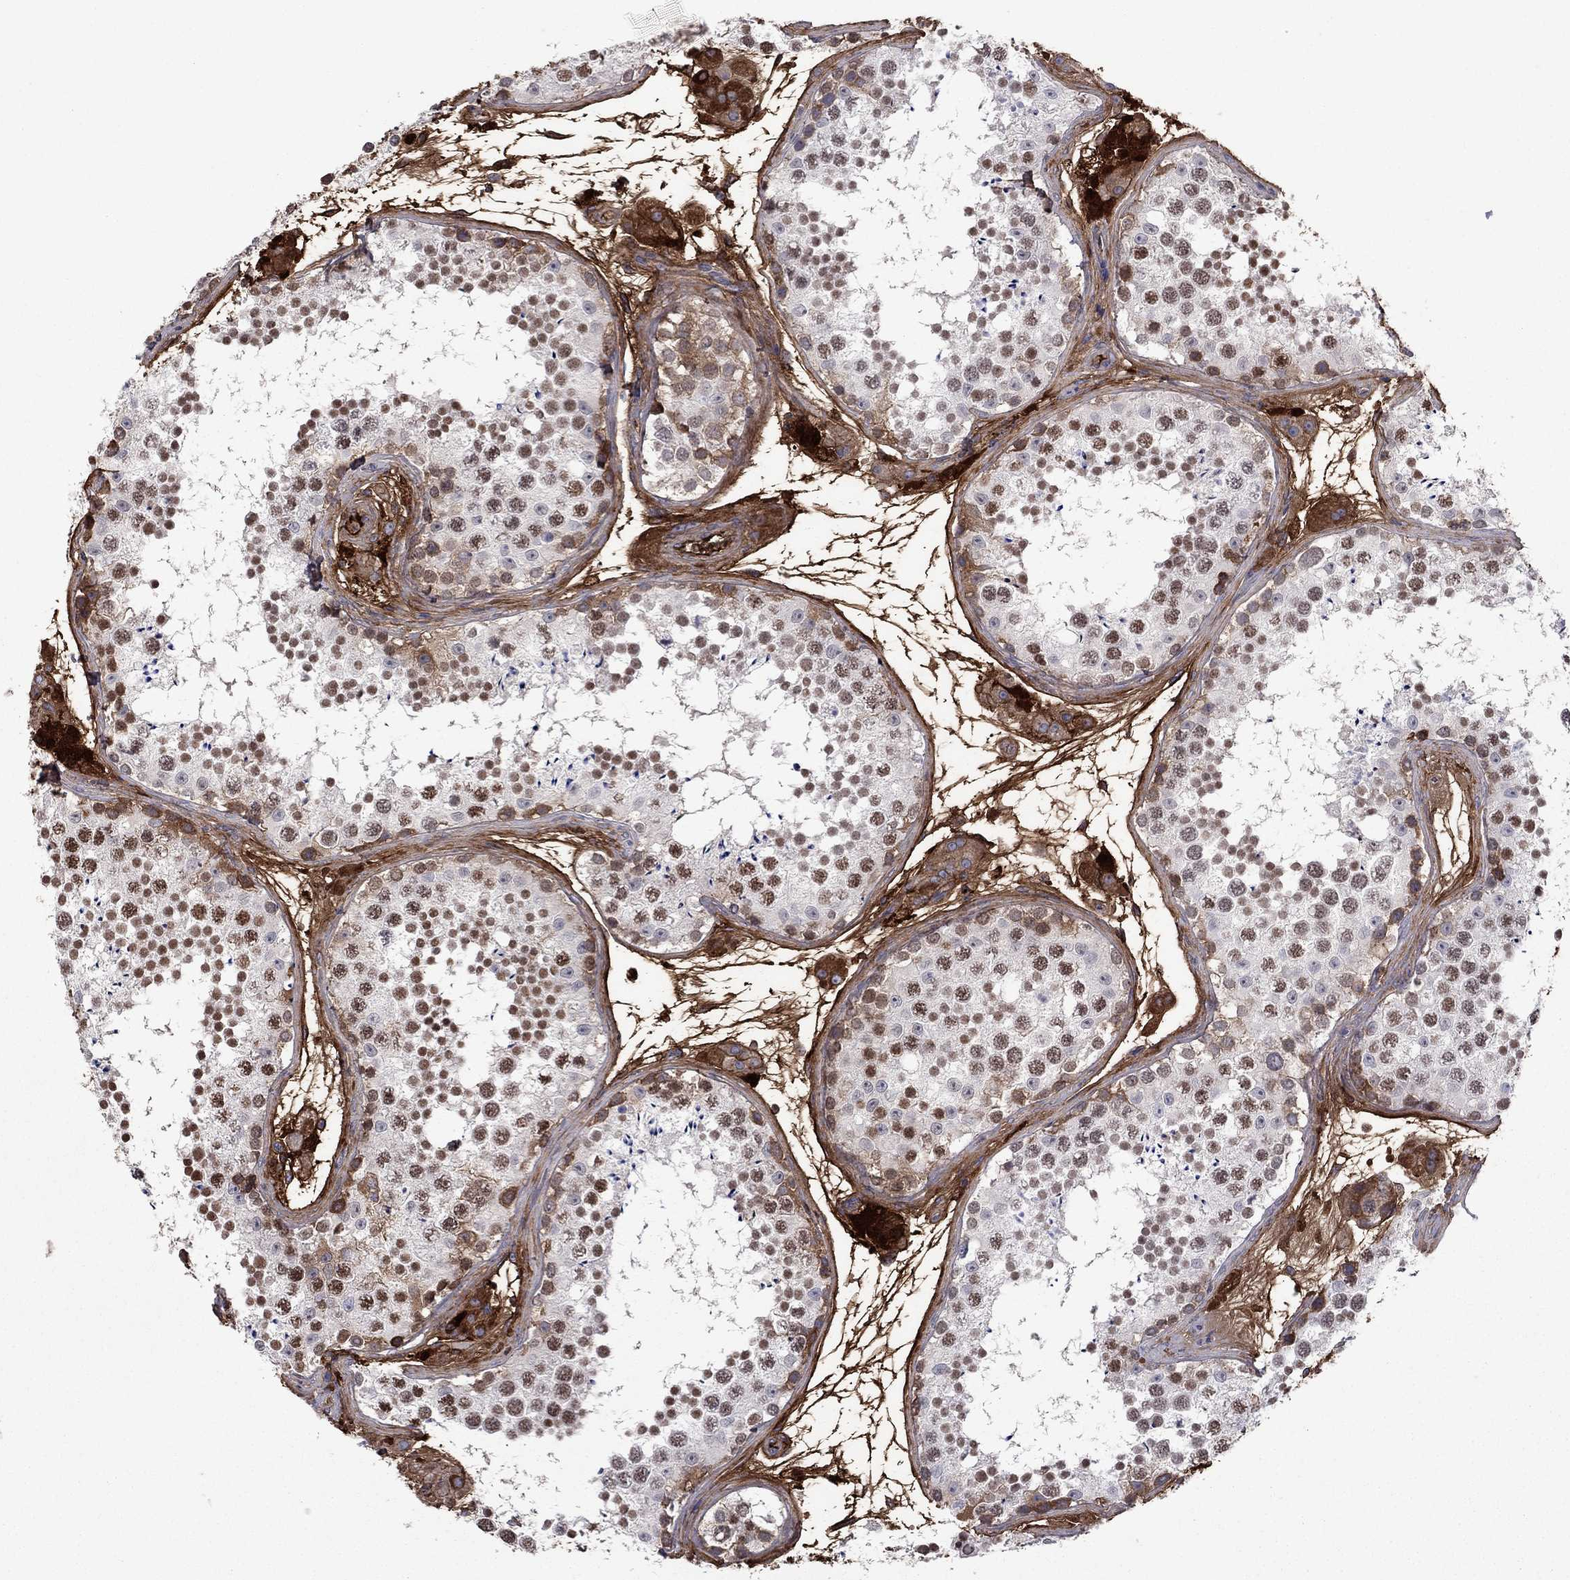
{"staining": {"intensity": "strong", "quantity": "25%-75%", "location": "nuclear"}, "tissue": "testis", "cell_type": "Cells in seminiferous ducts", "image_type": "normal", "snomed": [{"axis": "morphology", "description": "Normal tissue, NOS"}, {"axis": "topography", "description": "Testis"}], "caption": "Protein staining exhibits strong nuclear positivity in about 25%-75% of cells in seminiferous ducts in normal testis. (DAB (3,3'-diaminobenzidine) IHC with brightfield microscopy, high magnification).", "gene": "HPX", "patient": {"sex": "male", "age": 41}}